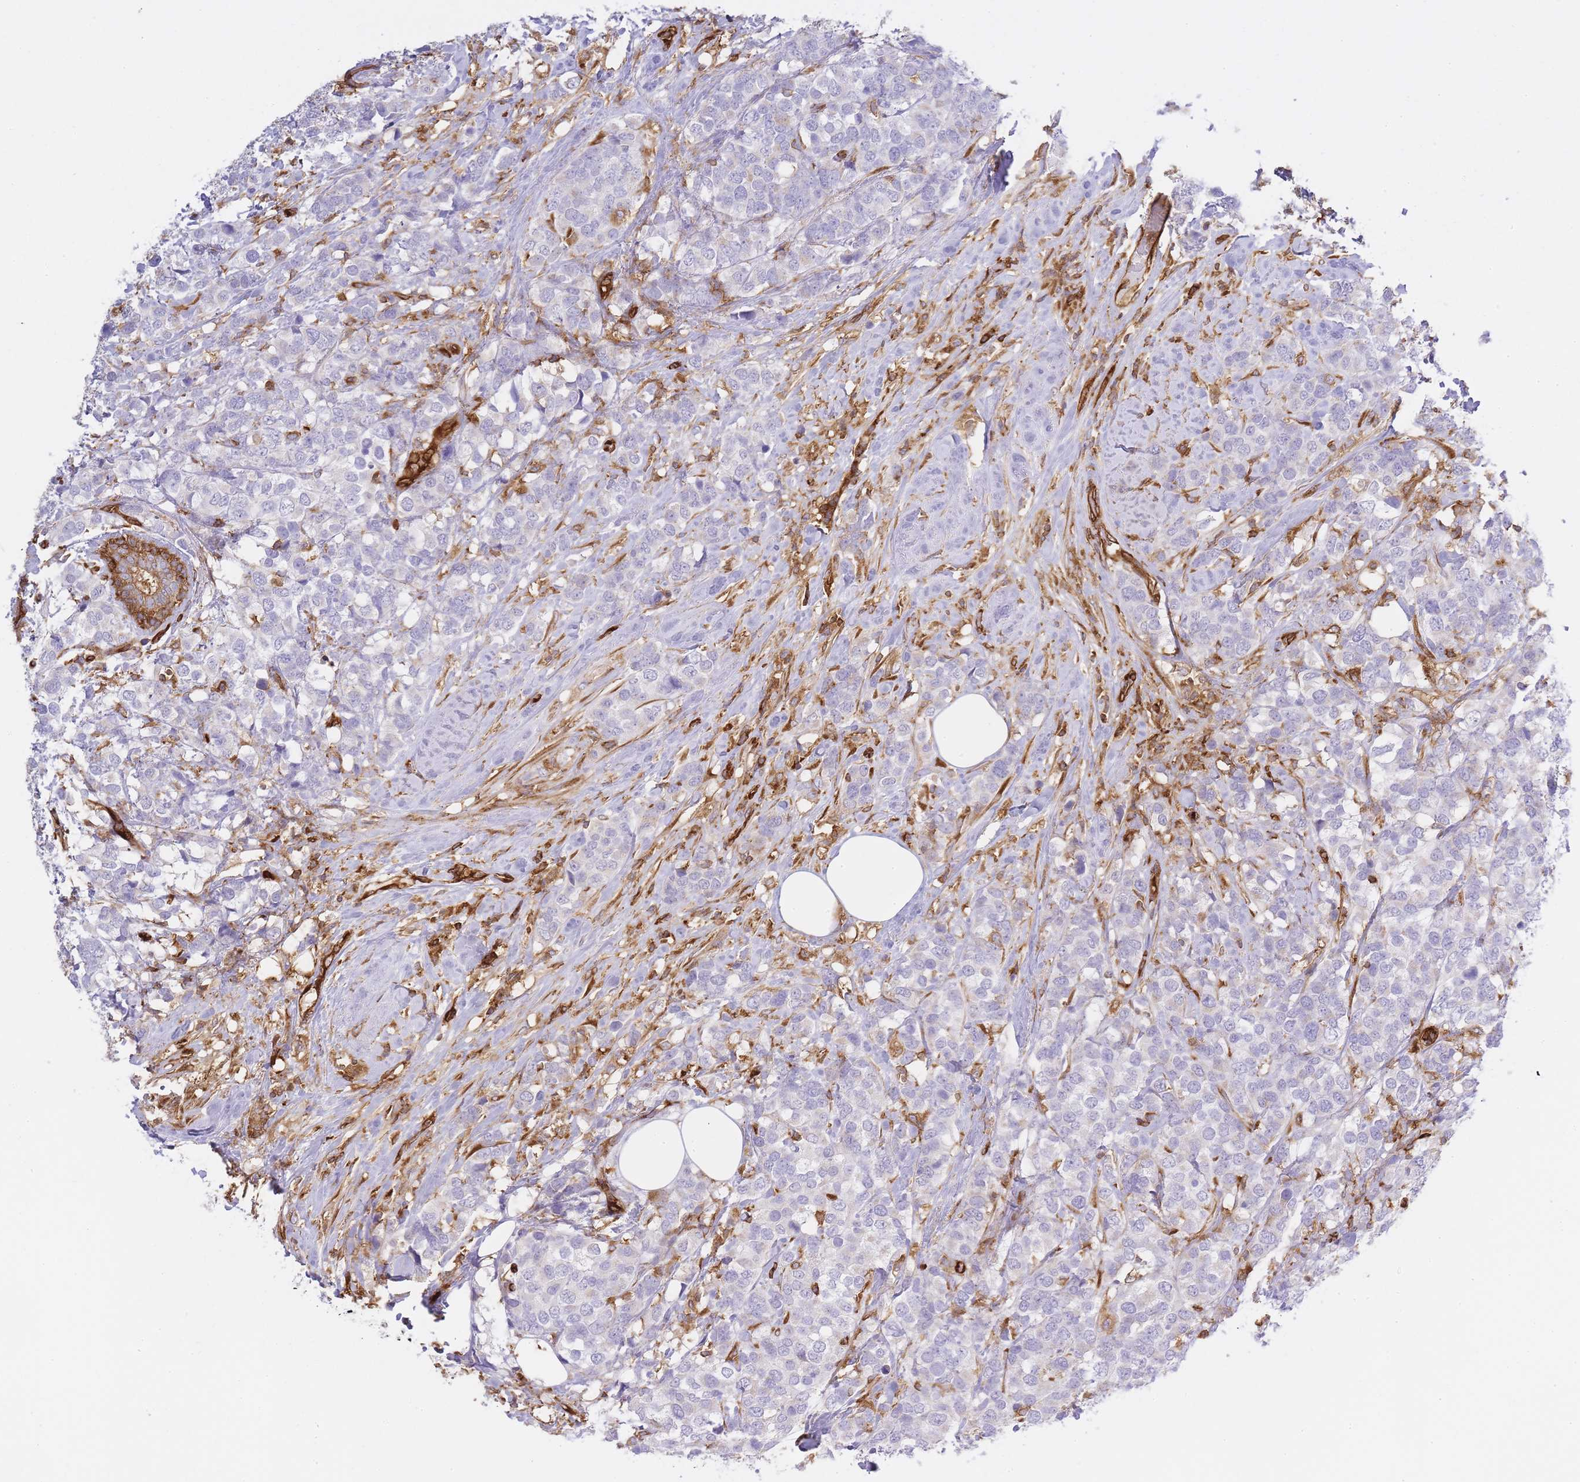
{"staining": {"intensity": "negative", "quantity": "none", "location": "none"}, "tissue": "breast cancer", "cell_type": "Tumor cells", "image_type": "cancer", "snomed": [{"axis": "morphology", "description": "Lobular carcinoma"}, {"axis": "topography", "description": "Breast"}], "caption": "Immunohistochemistry (IHC) of lobular carcinoma (breast) displays no positivity in tumor cells. (DAB immunohistochemistry visualized using brightfield microscopy, high magnification).", "gene": "MSN", "patient": {"sex": "female", "age": 59}}